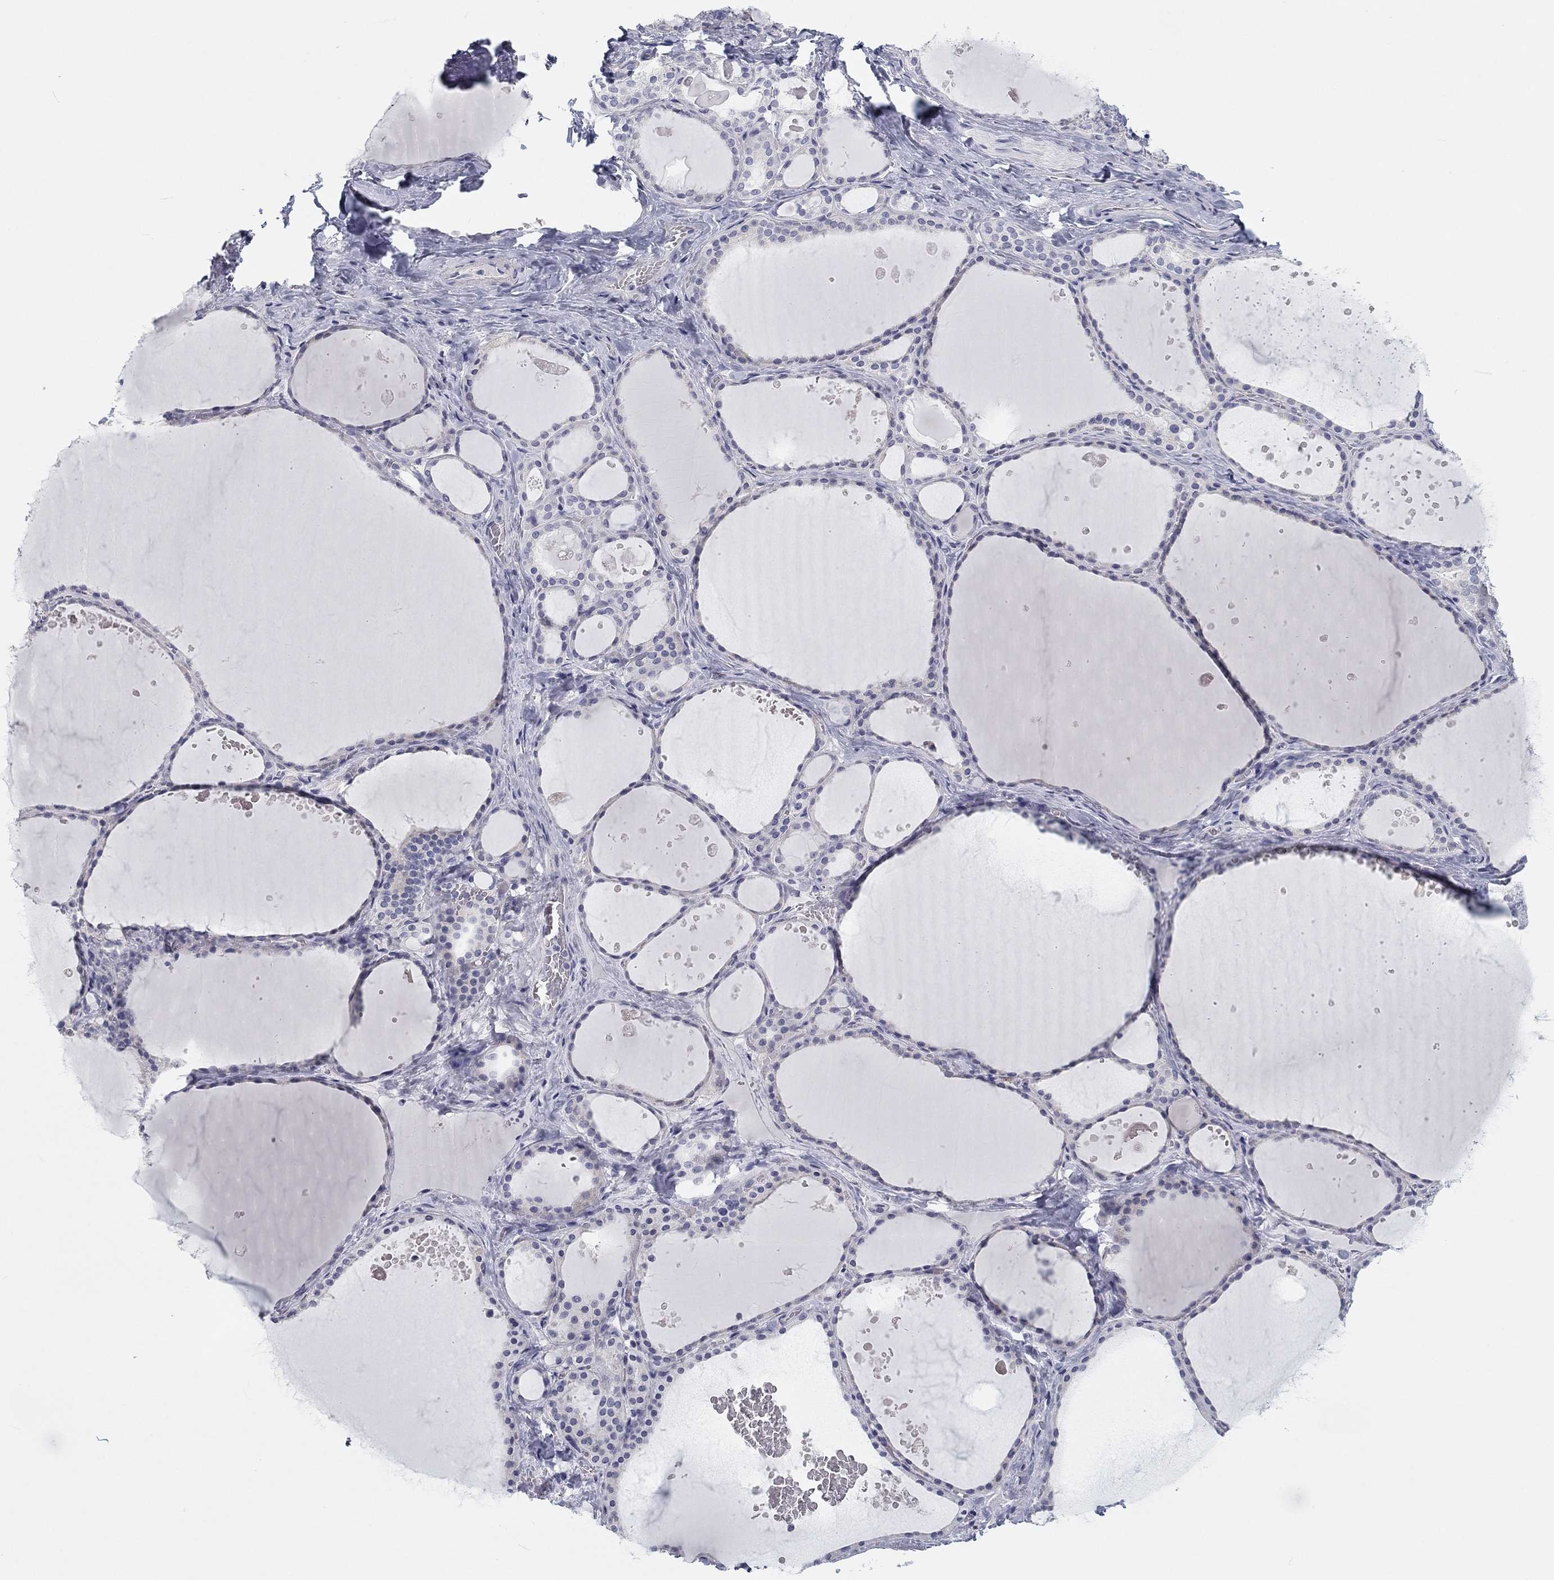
{"staining": {"intensity": "negative", "quantity": "none", "location": "none"}, "tissue": "thyroid gland", "cell_type": "Glandular cells", "image_type": "normal", "snomed": [{"axis": "morphology", "description": "Normal tissue, NOS"}, {"axis": "topography", "description": "Thyroid gland"}], "caption": "Glandular cells show no significant positivity in benign thyroid gland.", "gene": "CALB1", "patient": {"sex": "male", "age": 63}}